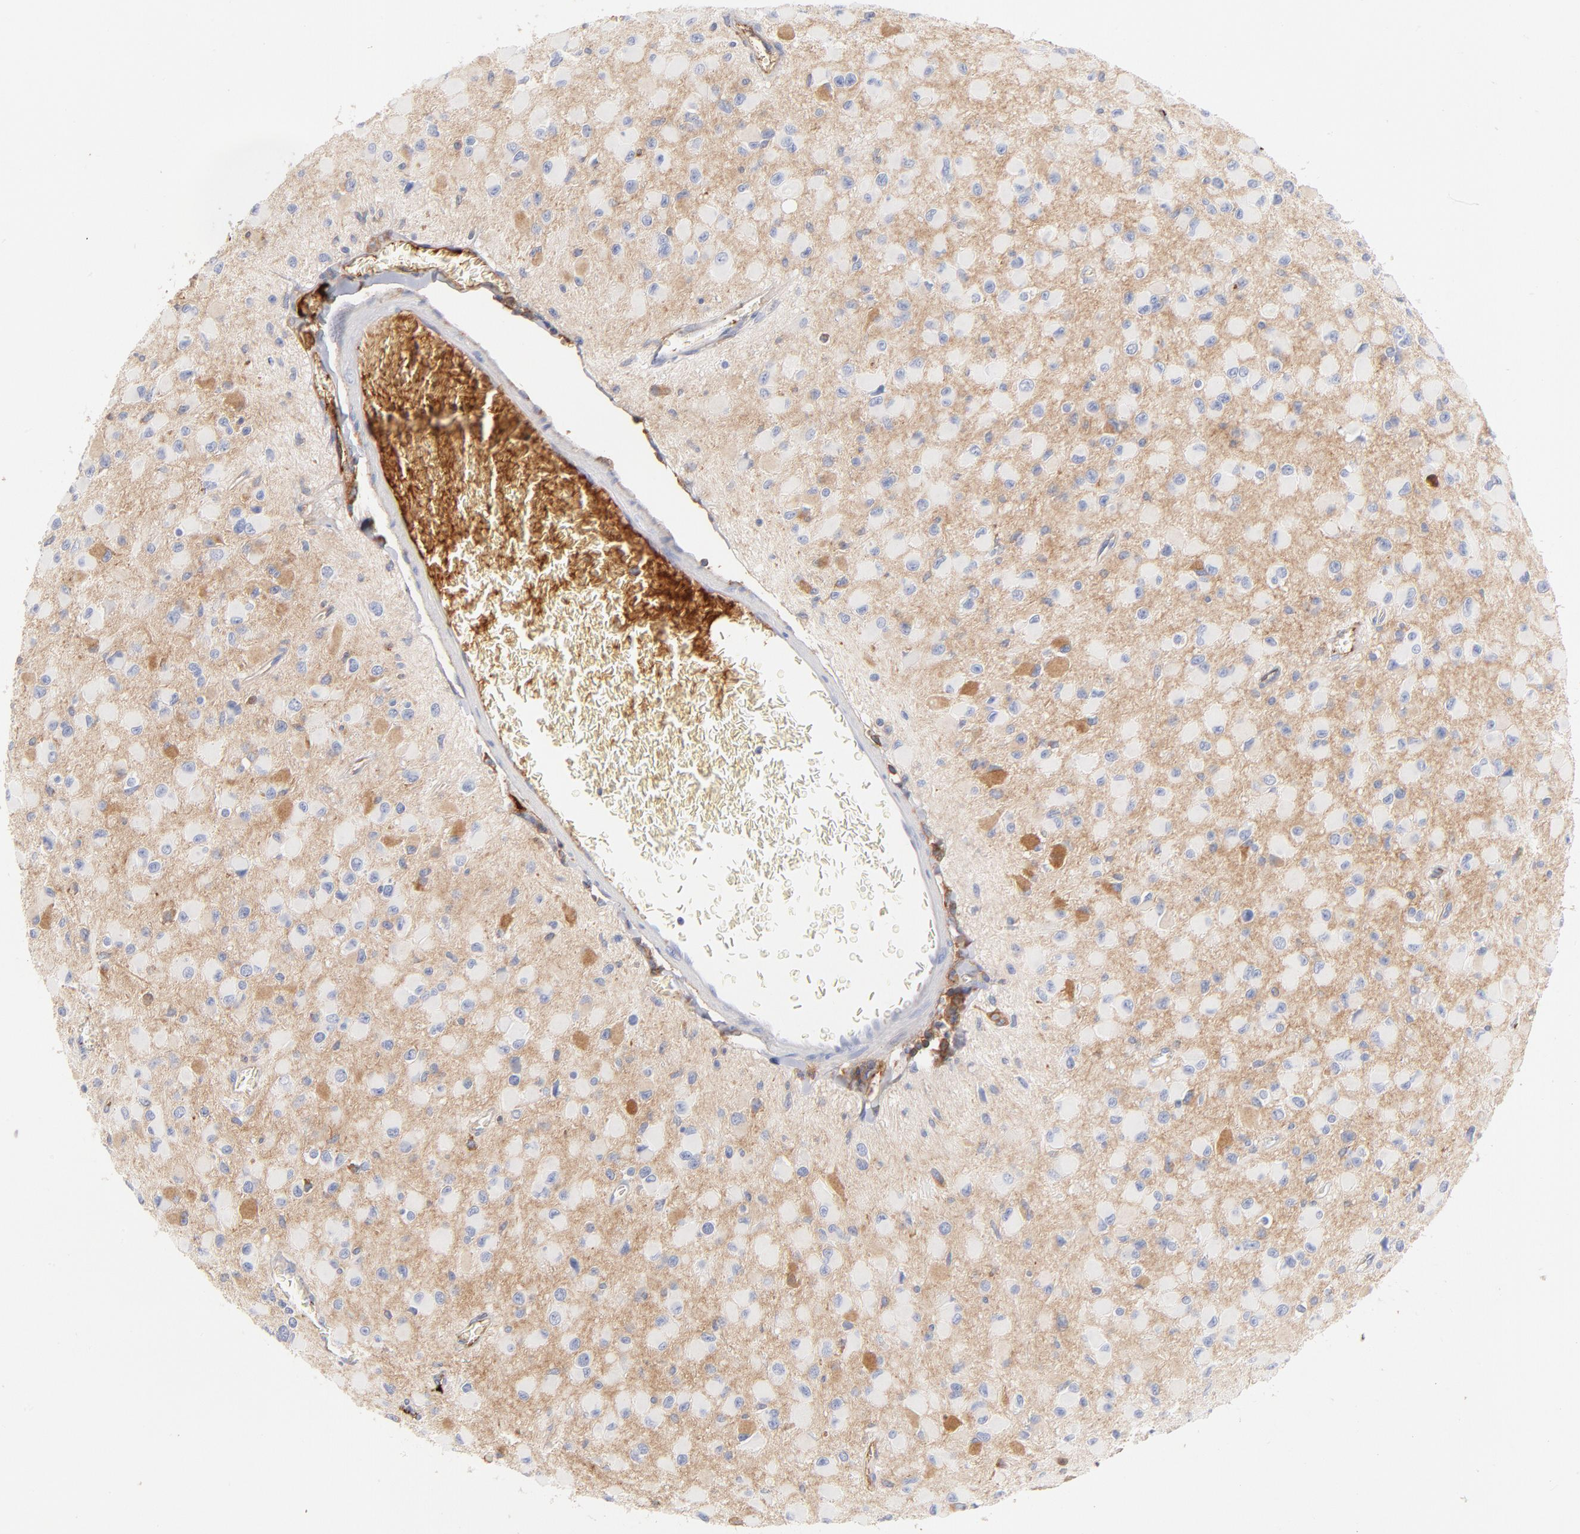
{"staining": {"intensity": "negative", "quantity": "none", "location": "none"}, "tissue": "glioma", "cell_type": "Tumor cells", "image_type": "cancer", "snomed": [{"axis": "morphology", "description": "Glioma, malignant, Low grade"}, {"axis": "topography", "description": "Brain"}], "caption": "The image displays no significant positivity in tumor cells of malignant glioma (low-grade). The staining is performed using DAB (3,3'-diaminobenzidine) brown chromogen with nuclei counter-stained in using hematoxylin.", "gene": "C3", "patient": {"sex": "male", "age": 42}}